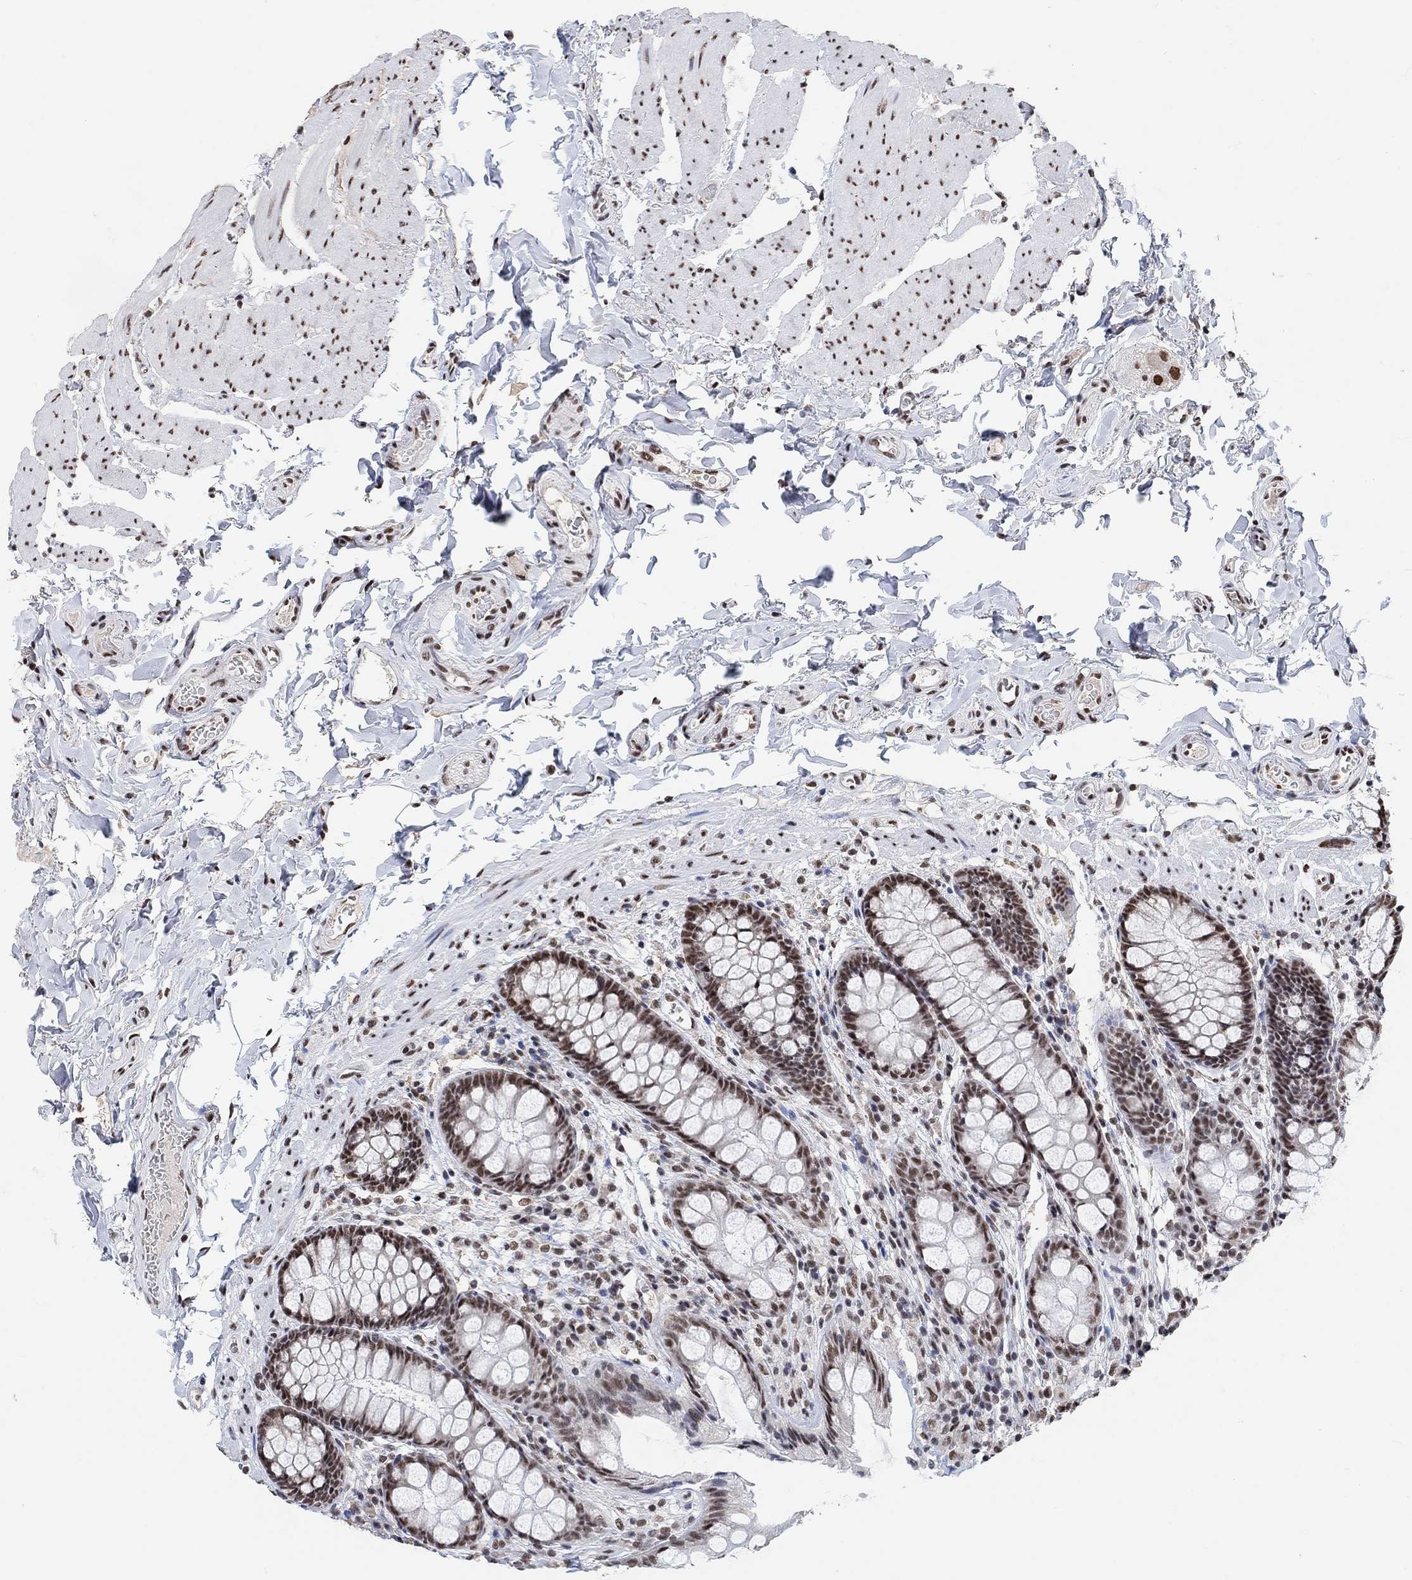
{"staining": {"intensity": "moderate", "quantity": ">75%", "location": "nuclear"}, "tissue": "colon", "cell_type": "Endothelial cells", "image_type": "normal", "snomed": [{"axis": "morphology", "description": "Normal tissue, NOS"}, {"axis": "topography", "description": "Colon"}], "caption": "Immunohistochemistry (IHC) of normal human colon shows medium levels of moderate nuclear positivity in about >75% of endothelial cells.", "gene": "USP39", "patient": {"sex": "female", "age": 86}}